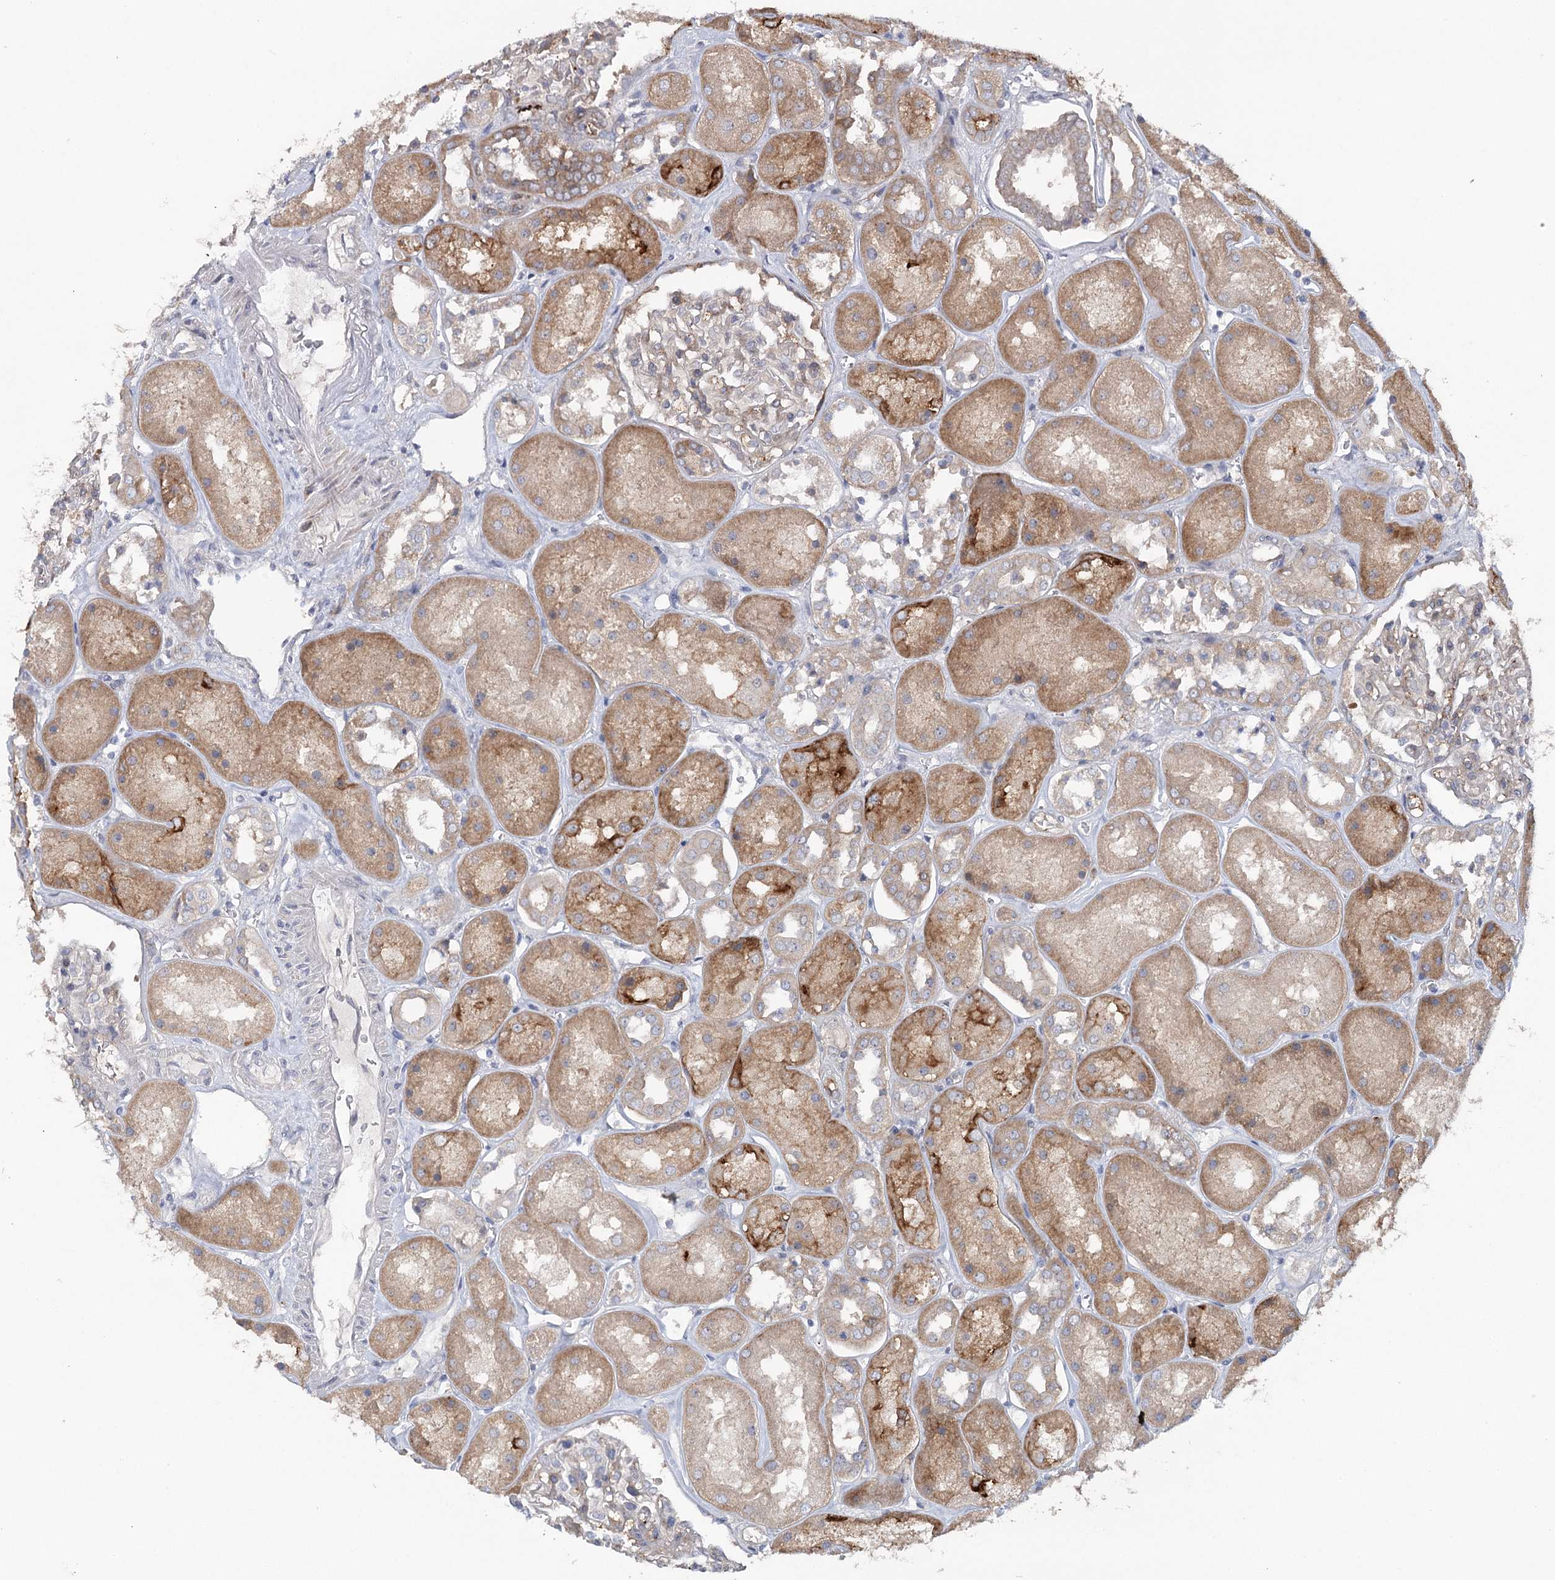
{"staining": {"intensity": "weak", "quantity": "<25%", "location": "cytoplasmic/membranous"}, "tissue": "kidney", "cell_type": "Cells in glomeruli", "image_type": "normal", "snomed": [{"axis": "morphology", "description": "Normal tissue, NOS"}, {"axis": "topography", "description": "Kidney"}], "caption": "DAB immunohistochemical staining of normal kidney exhibits no significant staining in cells in glomeruli.", "gene": "MAP3K13", "patient": {"sex": "male", "age": 70}}